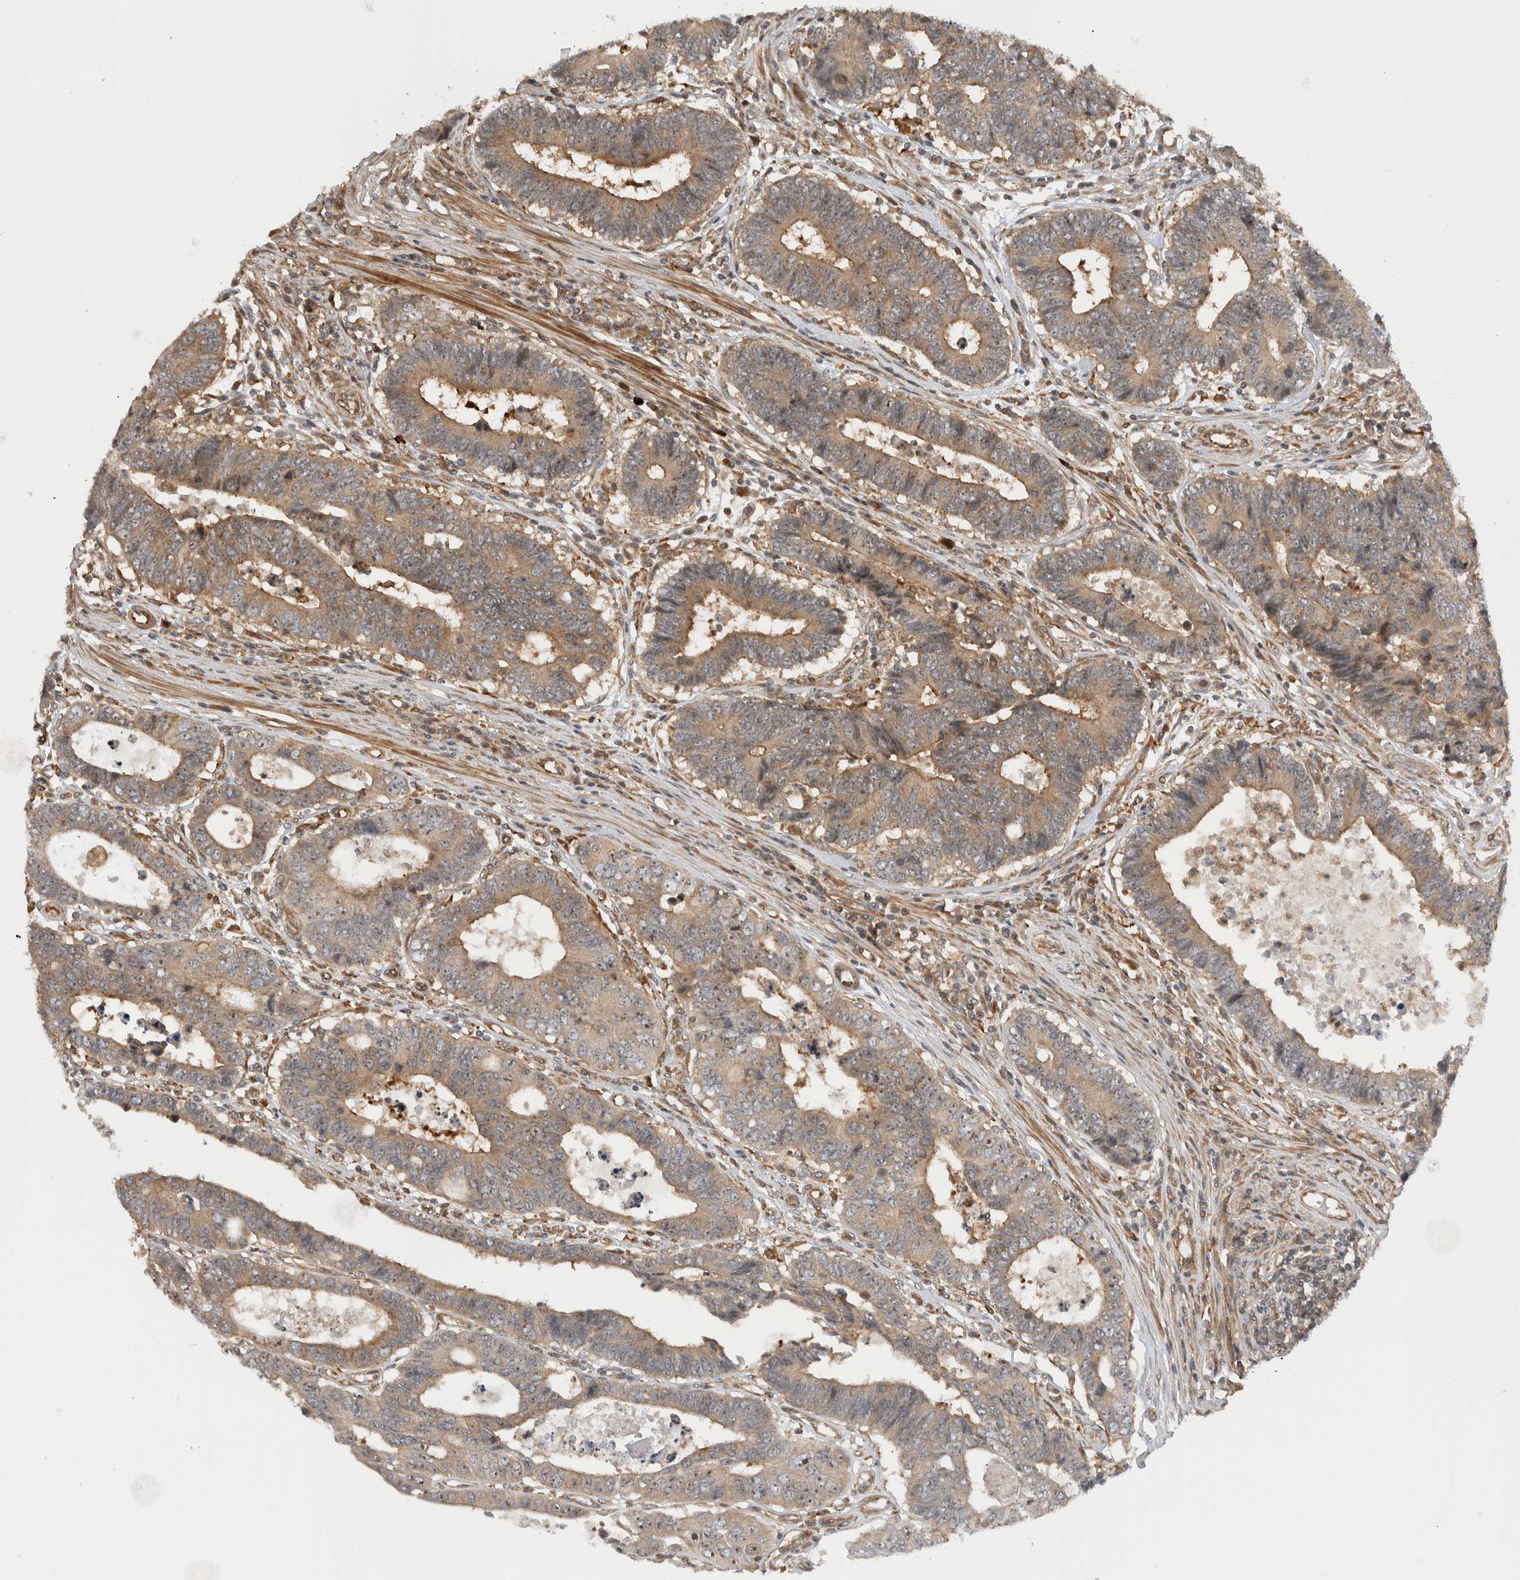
{"staining": {"intensity": "weak", "quantity": ">75%", "location": "cytoplasmic/membranous"}, "tissue": "colorectal cancer", "cell_type": "Tumor cells", "image_type": "cancer", "snomed": [{"axis": "morphology", "description": "Adenocarcinoma, NOS"}, {"axis": "topography", "description": "Rectum"}], "caption": "Immunohistochemistry (IHC) of adenocarcinoma (colorectal) exhibits low levels of weak cytoplasmic/membranous positivity in about >75% of tumor cells.", "gene": "WASF2", "patient": {"sex": "male", "age": 84}}